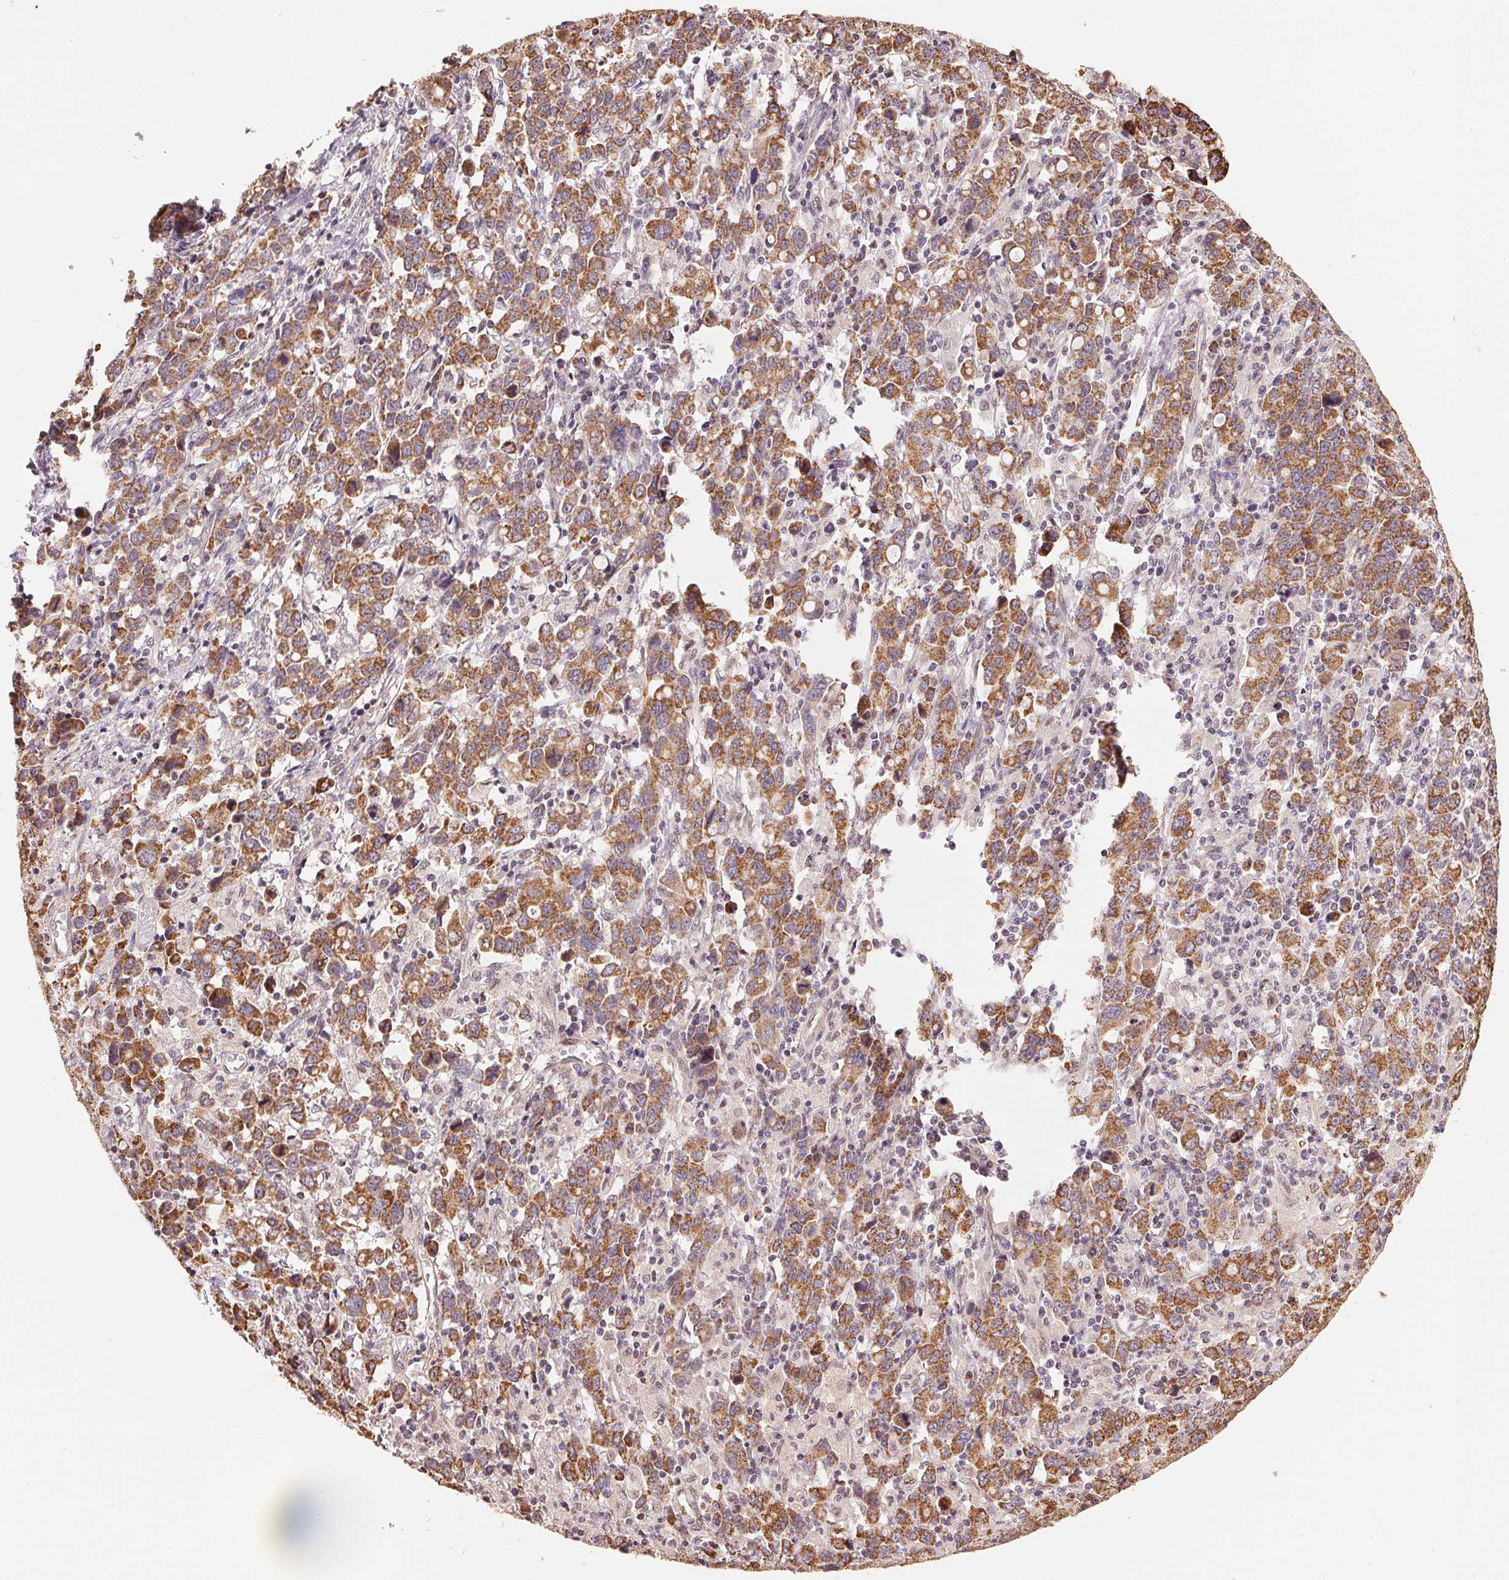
{"staining": {"intensity": "moderate", "quantity": ">75%", "location": "cytoplasmic/membranous"}, "tissue": "stomach cancer", "cell_type": "Tumor cells", "image_type": "cancer", "snomed": [{"axis": "morphology", "description": "Adenocarcinoma, NOS"}, {"axis": "topography", "description": "Stomach, upper"}], "caption": "Adenocarcinoma (stomach) was stained to show a protein in brown. There is medium levels of moderate cytoplasmic/membranous staining in about >75% of tumor cells.", "gene": "SC5D", "patient": {"sex": "male", "age": 69}}